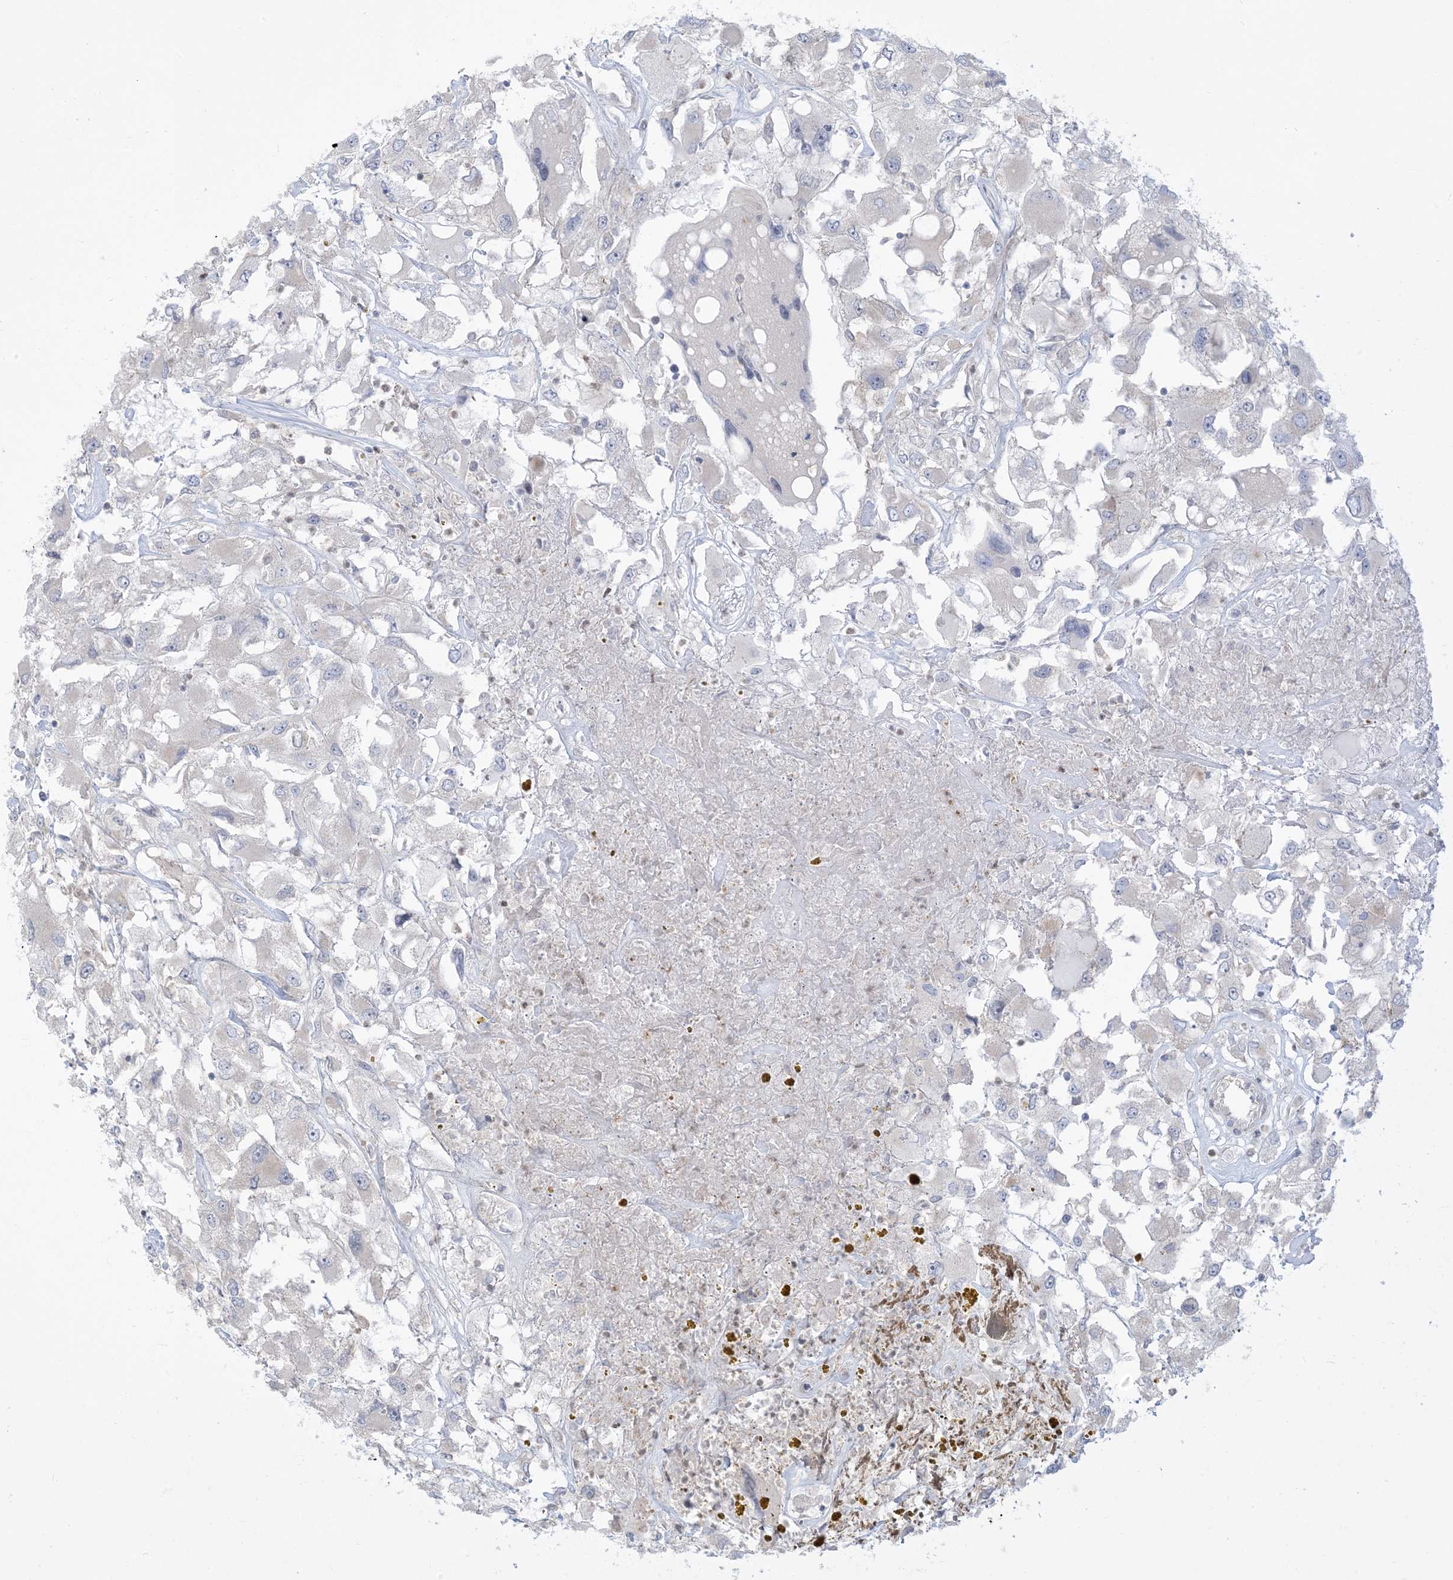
{"staining": {"intensity": "negative", "quantity": "none", "location": "none"}, "tissue": "renal cancer", "cell_type": "Tumor cells", "image_type": "cancer", "snomed": [{"axis": "morphology", "description": "Adenocarcinoma, NOS"}, {"axis": "topography", "description": "Kidney"}], "caption": "This histopathology image is of renal adenocarcinoma stained with immunohistochemistry to label a protein in brown with the nuclei are counter-stained blue. There is no staining in tumor cells.", "gene": "AFTPH", "patient": {"sex": "female", "age": 52}}